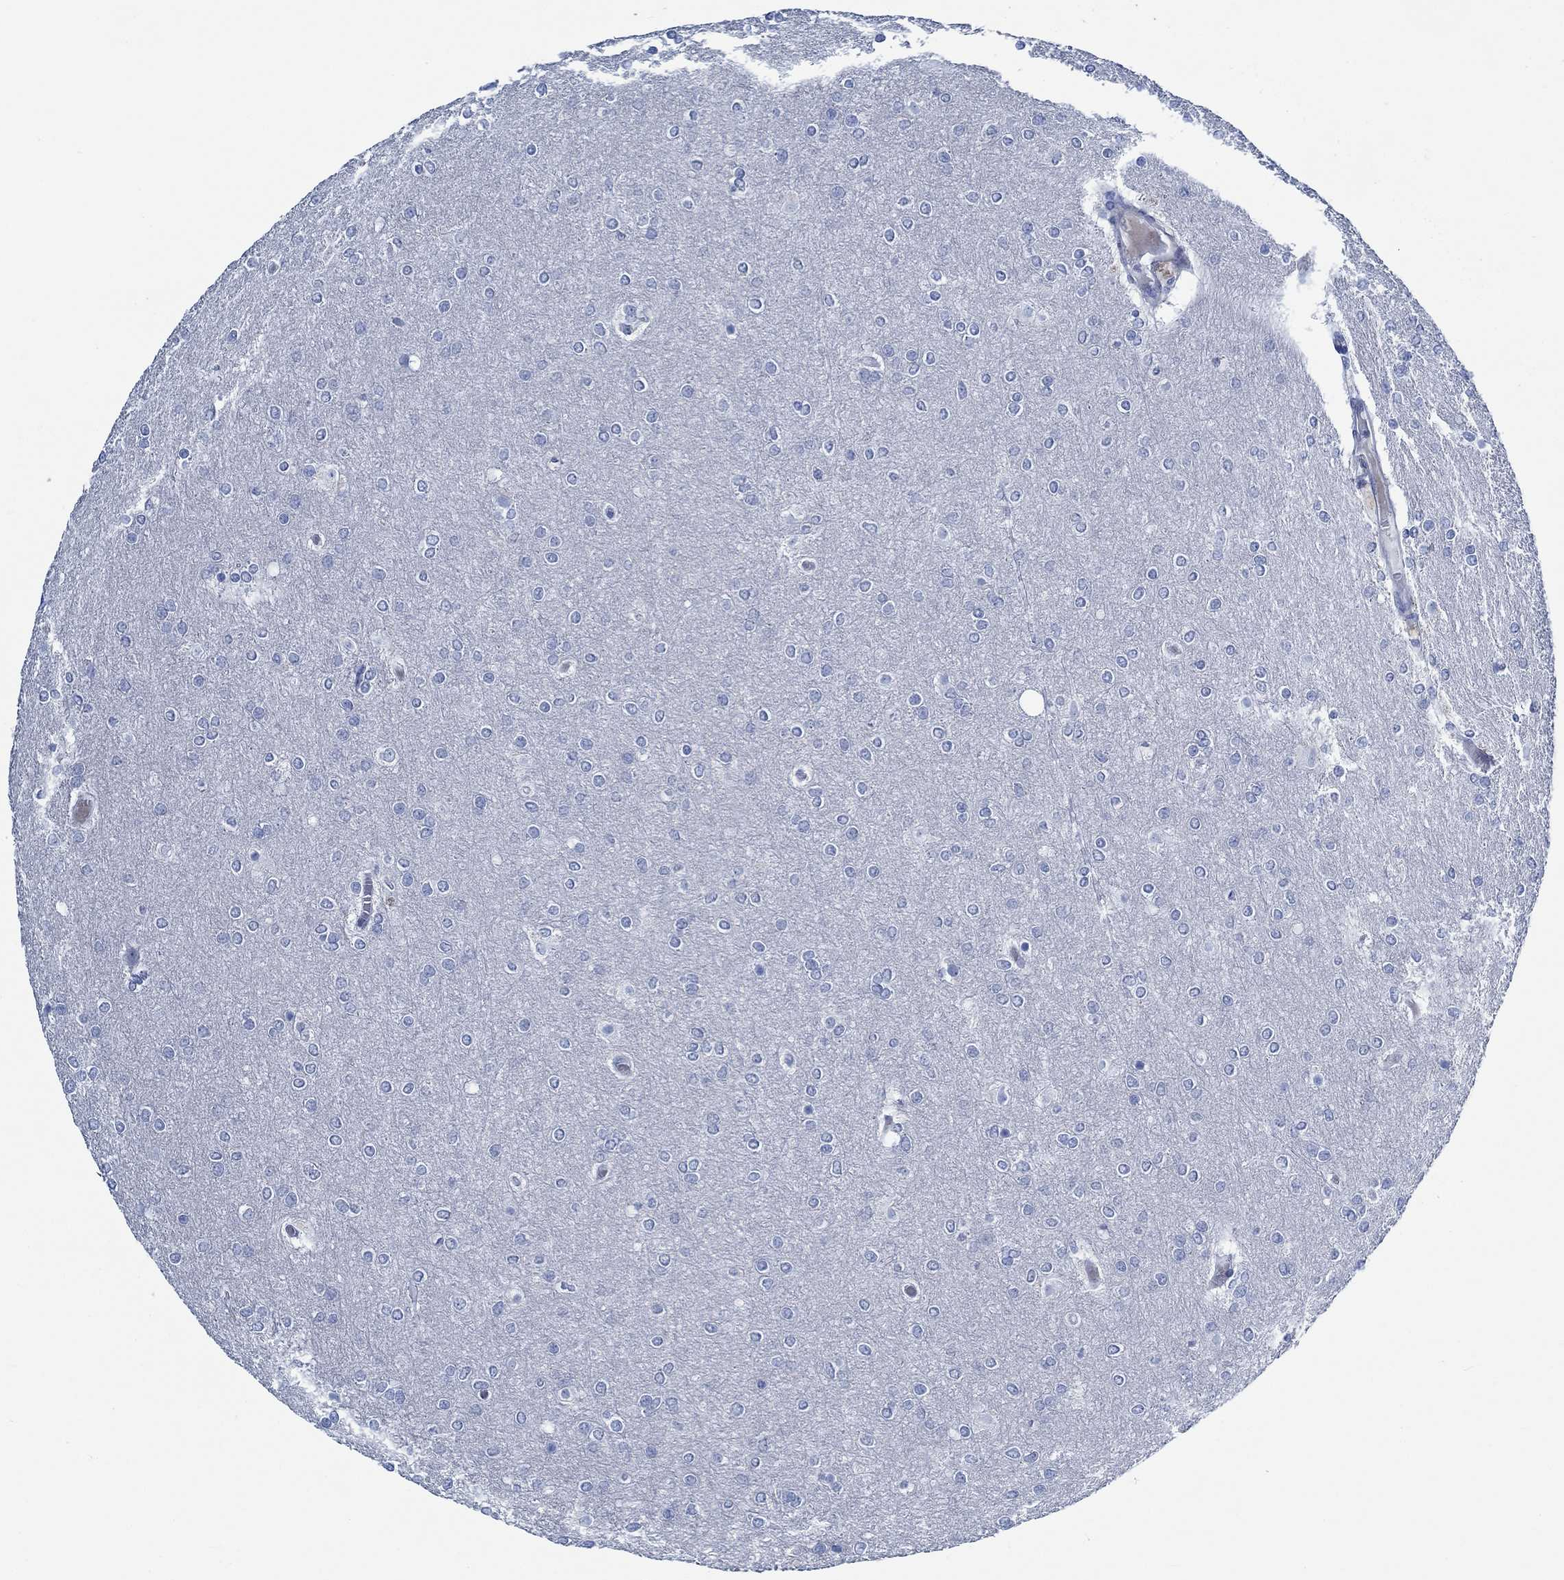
{"staining": {"intensity": "negative", "quantity": "none", "location": "none"}, "tissue": "glioma", "cell_type": "Tumor cells", "image_type": "cancer", "snomed": [{"axis": "morphology", "description": "Glioma, malignant, High grade"}, {"axis": "topography", "description": "Brain"}], "caption": "Malignant glioma (high-grade) was stained to show a protein in brown. There is no significant staining in tumor cells.", "gene": "SVEP1", "patient": {"sex": "female", "age": 61}}